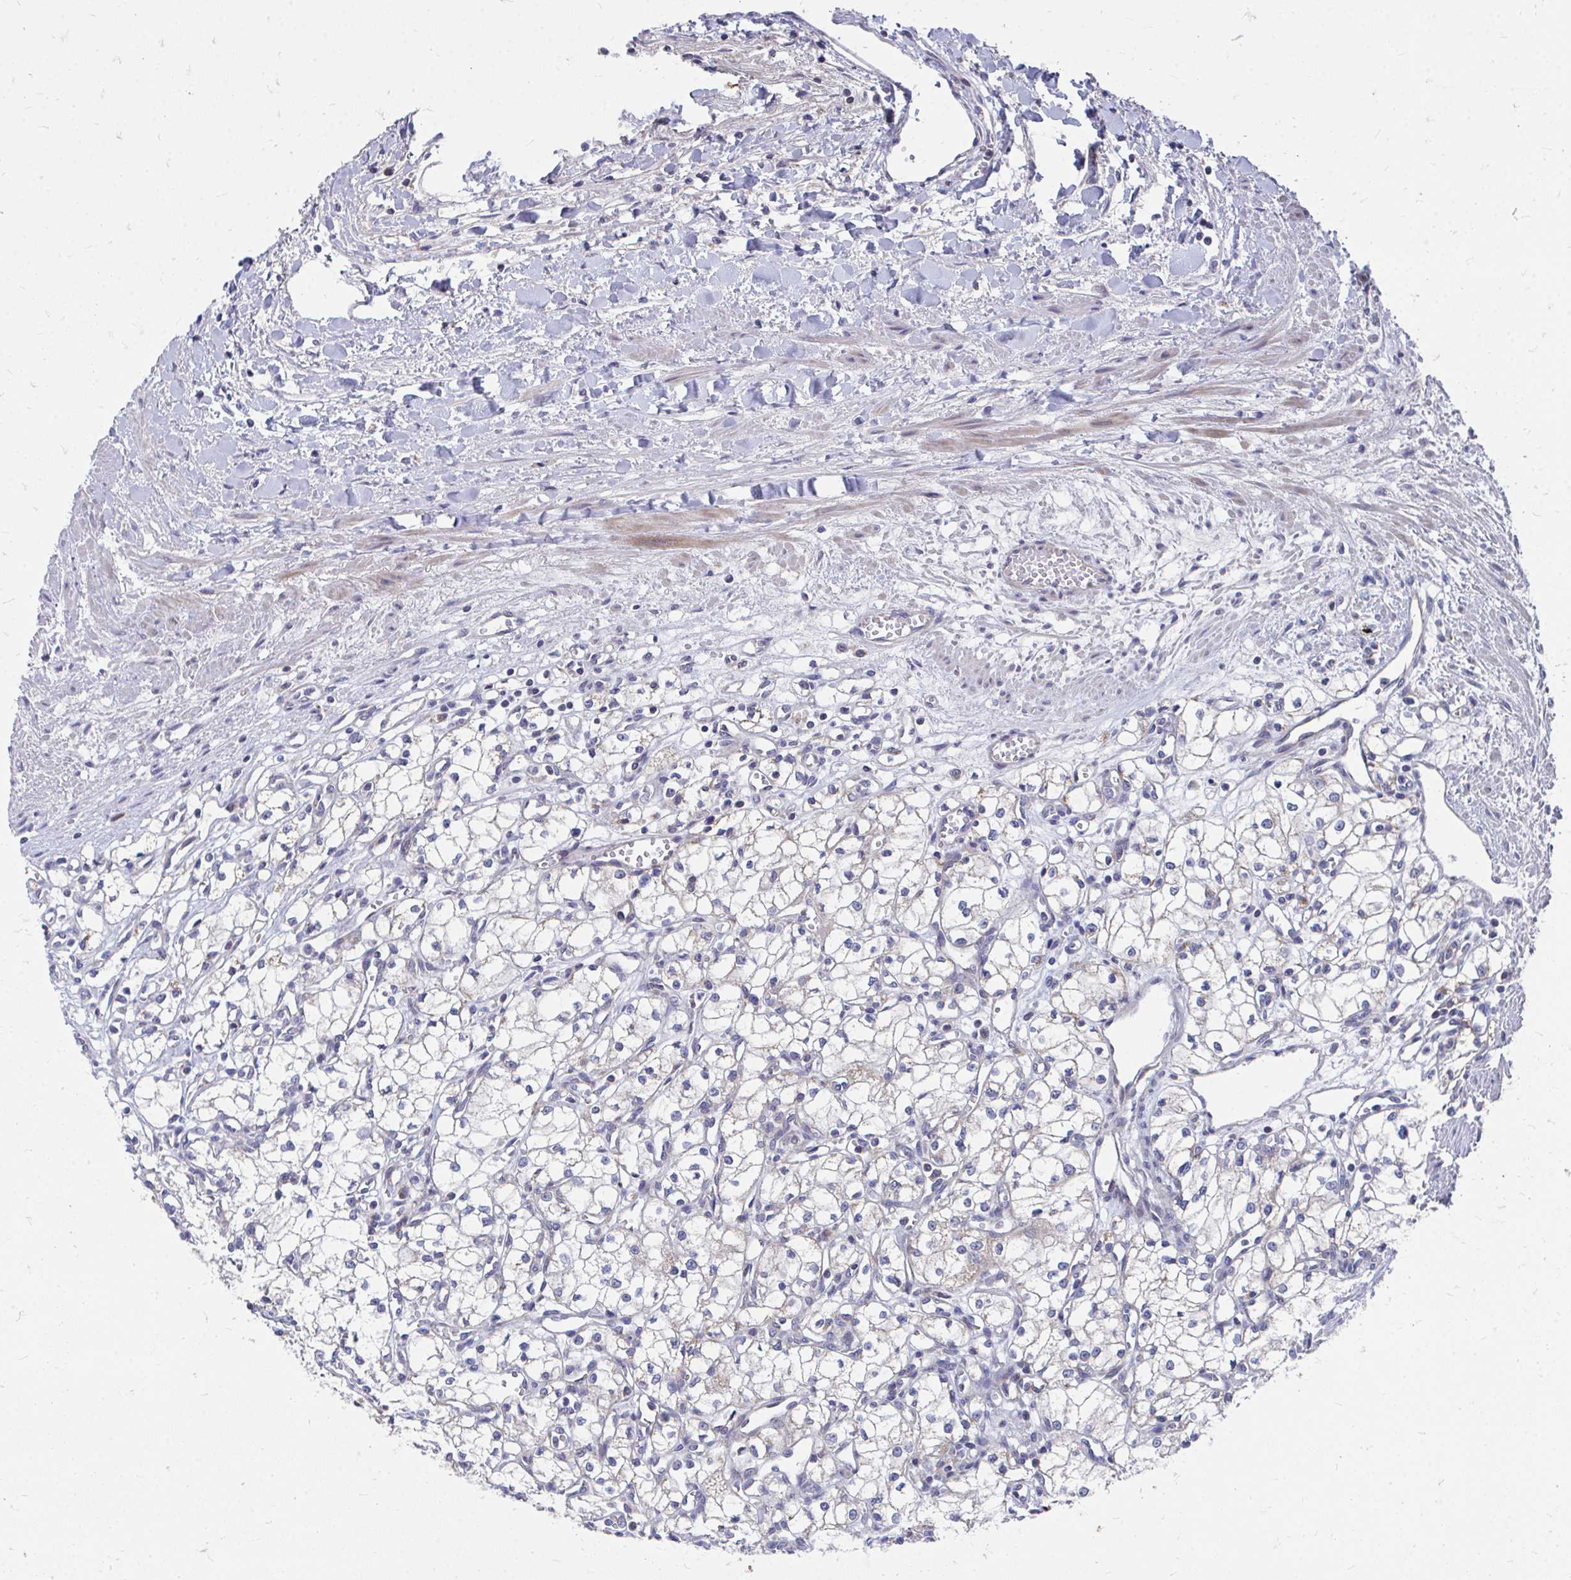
{"staining": {"intensity": "negative", "quantity": "none", "location": "none"}, "tissue": "renal cancer", "cell_type": "Tumor cells", "image_type": "cancer", "snomed": [{"axis": "morphology", "description": "Adenocarcinoma, NOS"}, {"axis": "topography", "description": "Kidney"}], "caption": "Tumor cells are negative for brown protein staining in renal cancer (adenocarcinoma). The staining was performed using DAB to visualize the protein expression in brown, while the nuclei were stained in blue with hematoxylin (Magnification: 20x).", "gene": "PEX3", "patient": {"sex": "male", "age": 59}}